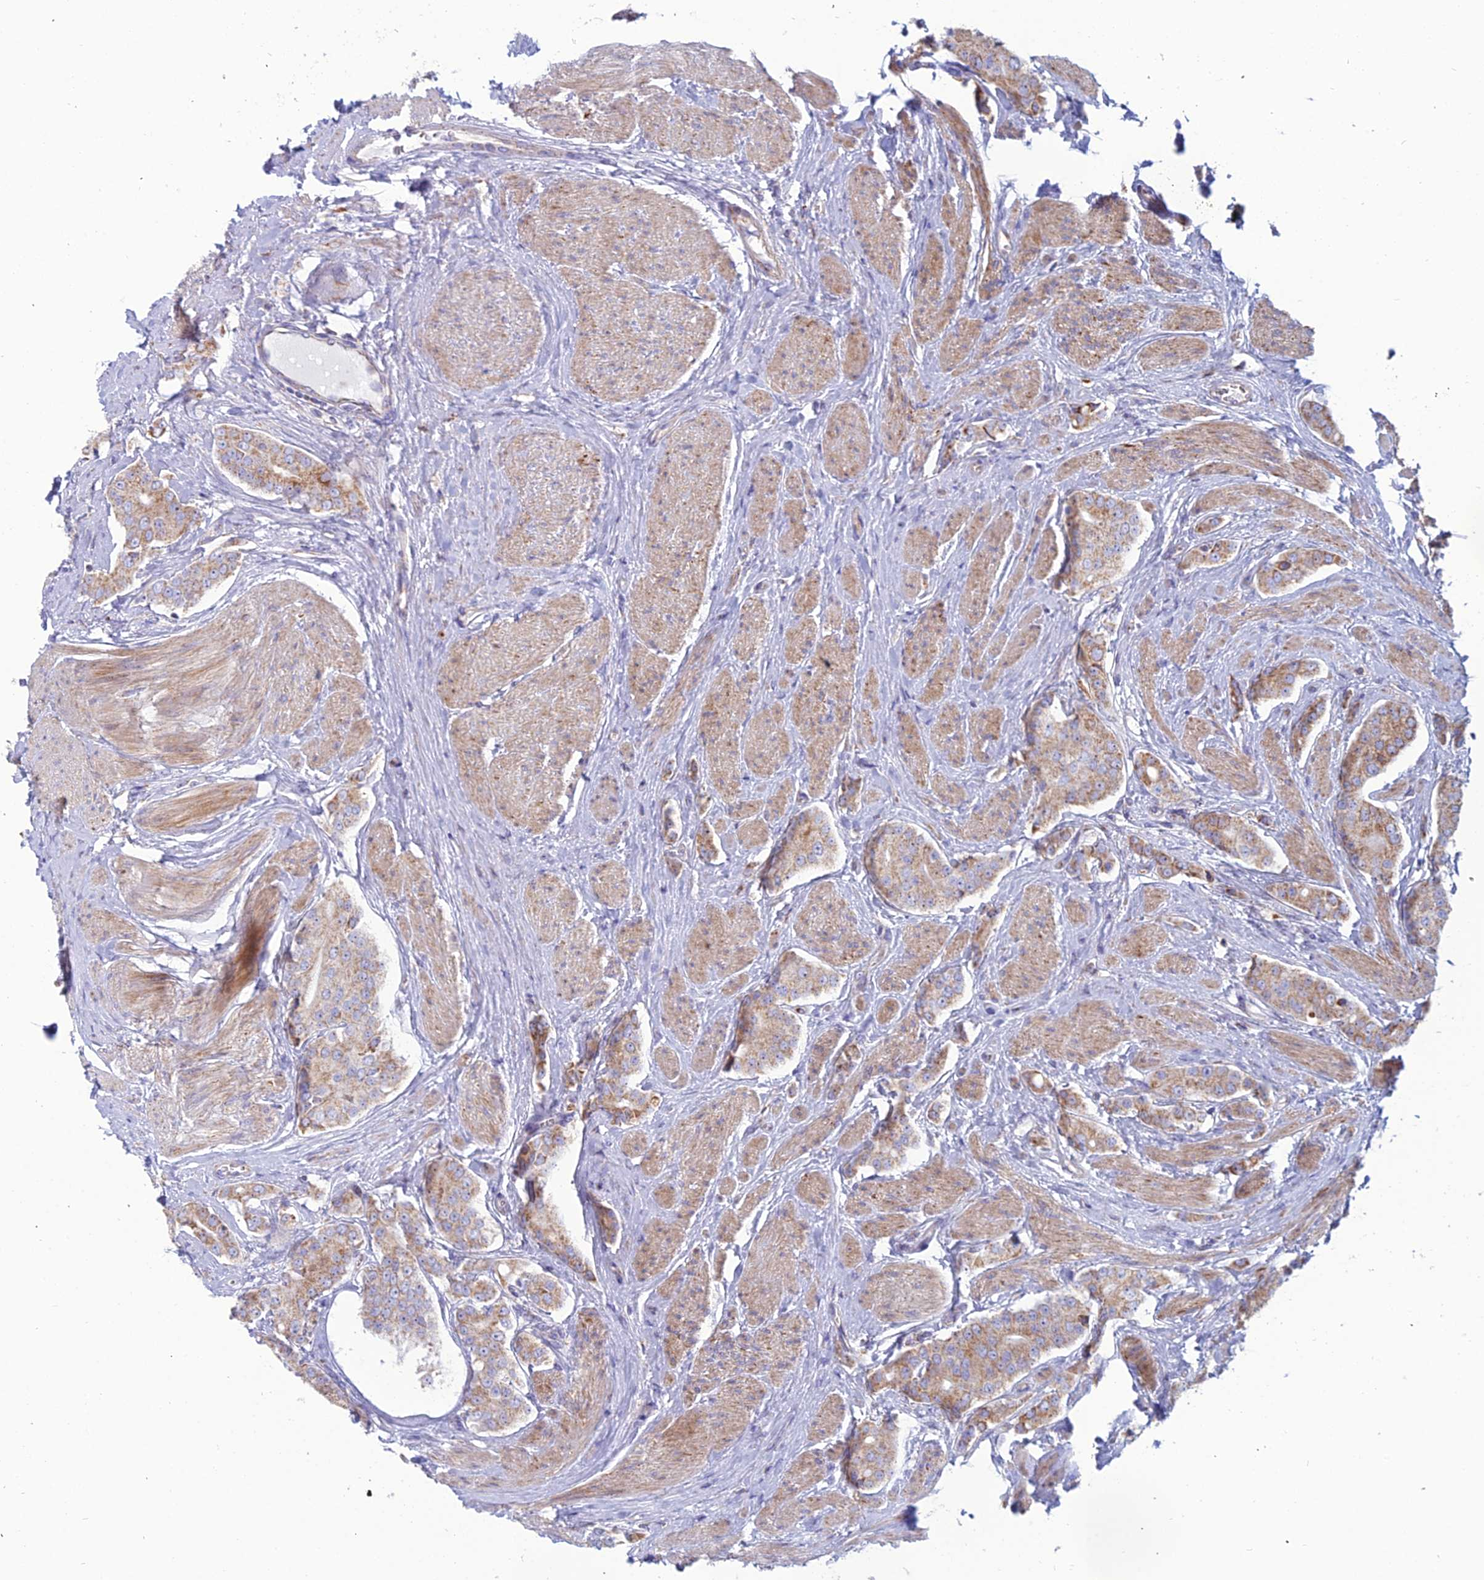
{"staining": {"intensity": "moderate", "quantity": ">75%", "location": "cytoplasmic/membranous"}, "tissue": "prostate cancer", "cell_type": "Tumor cells", "image_type": "cancer", "snomed": [{"axis": "morphology", "description": "Adenocarcinoma, High grade"}, {"axis": "topography", "description": "Prostate"}], "caption": "Immunohistochemistry (IHC) staining of prostate cancer, which exhibits medium levels of moderate cytoplasmic/membranous staining in approximately >75% of tumor cells indicating moderate cytoplasmic/membranous protein staining. The staining was performed using DAB (brown) for protein detection and nuclei were counterstained in hematoxylin (blue).", "gene": "SLC35F4", "patient": {"sex": "male", "age": 71}}